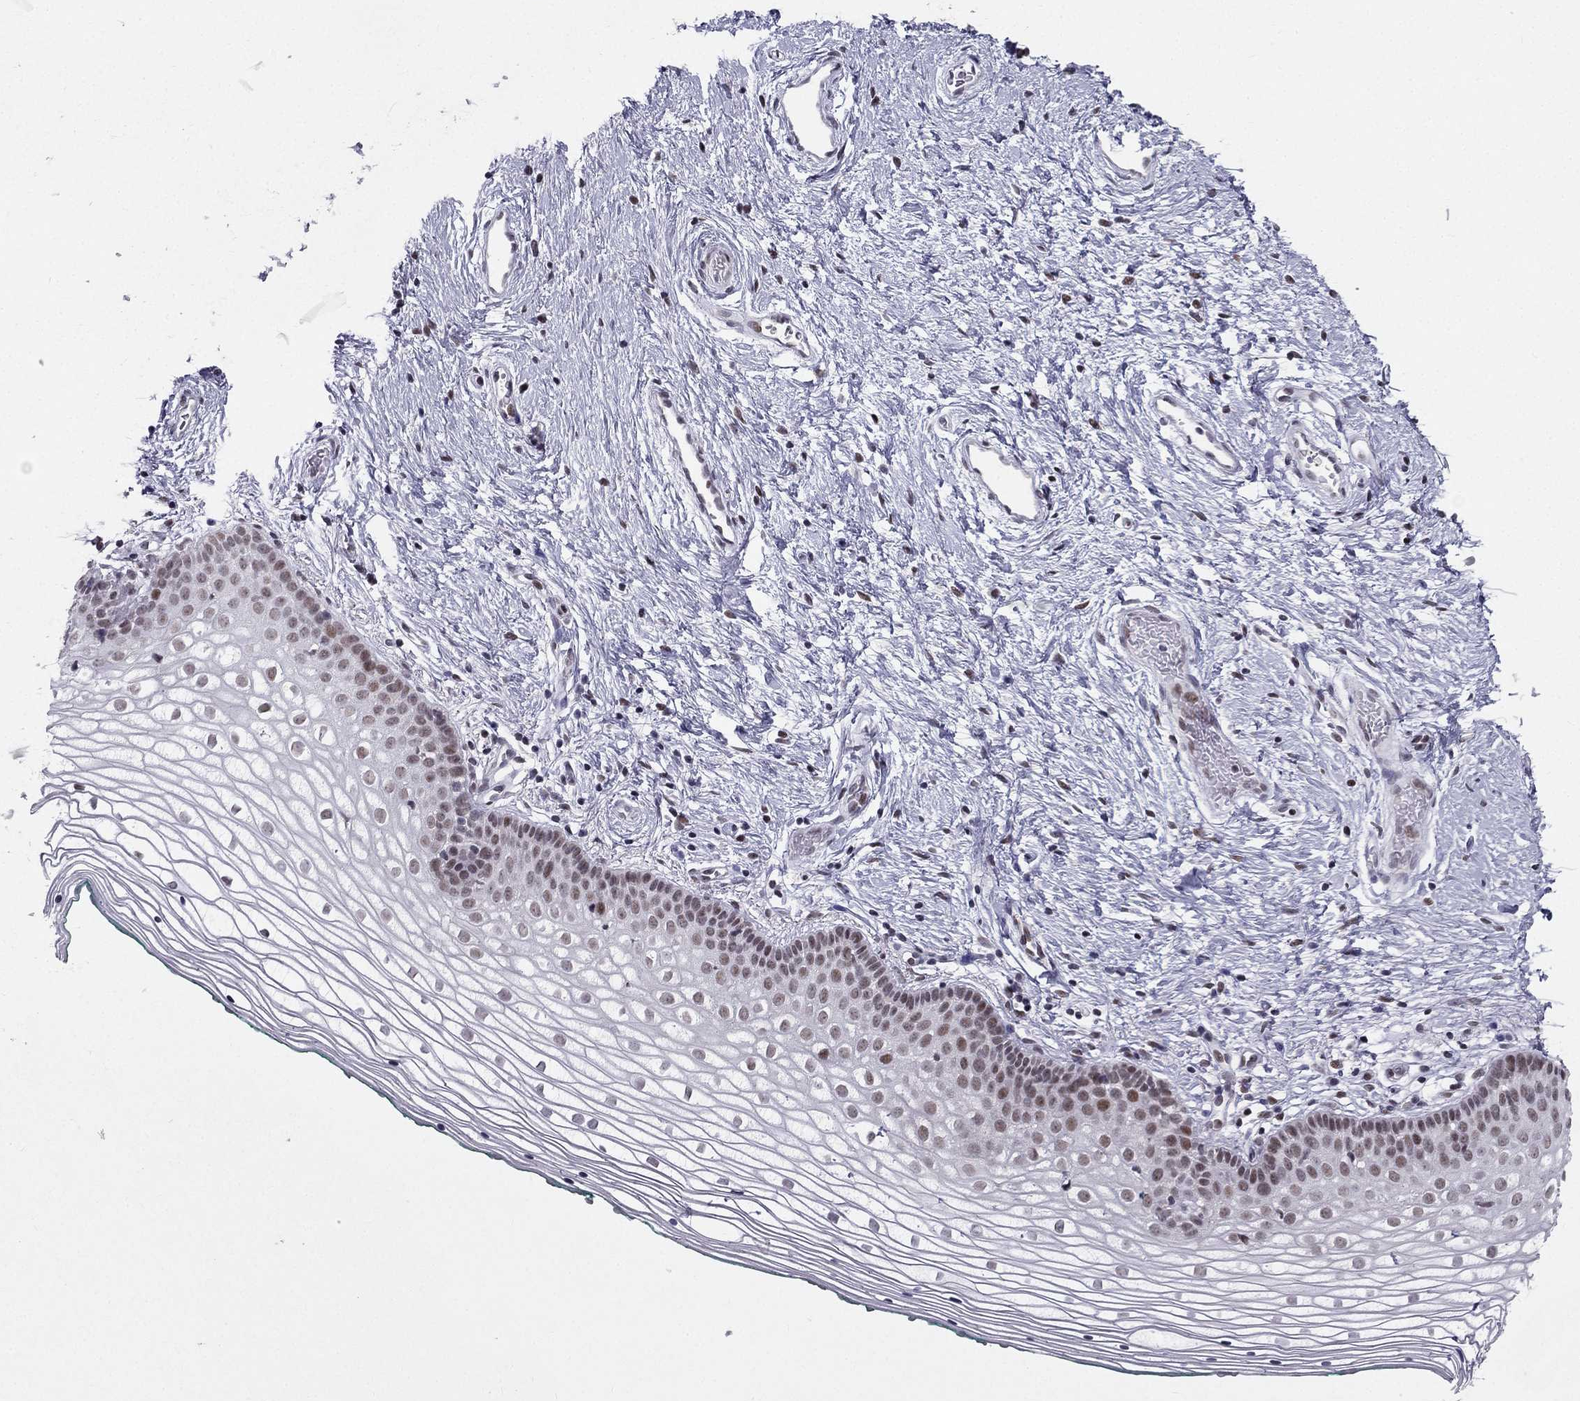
{"staining": {"intensity": "weak", "quantity": "25%-75%", "location": "nuclear"}, "tissue": "vagina", "cell_type": "Squamous epithelial cells", "image_type": "normal", "snomed": [{"axis": "morphology", "description": "Normal tissue, NOS"}, {"axis": "topography", "description": "Vagina"}], "caption": "Vagina stained for a protein (brown) demonstrates weak nuclear positive expression in about 25%-75% of squamous epithelial cells.", "gene": "RPRD2", "patient": {"sex": "female", "age": 36}}